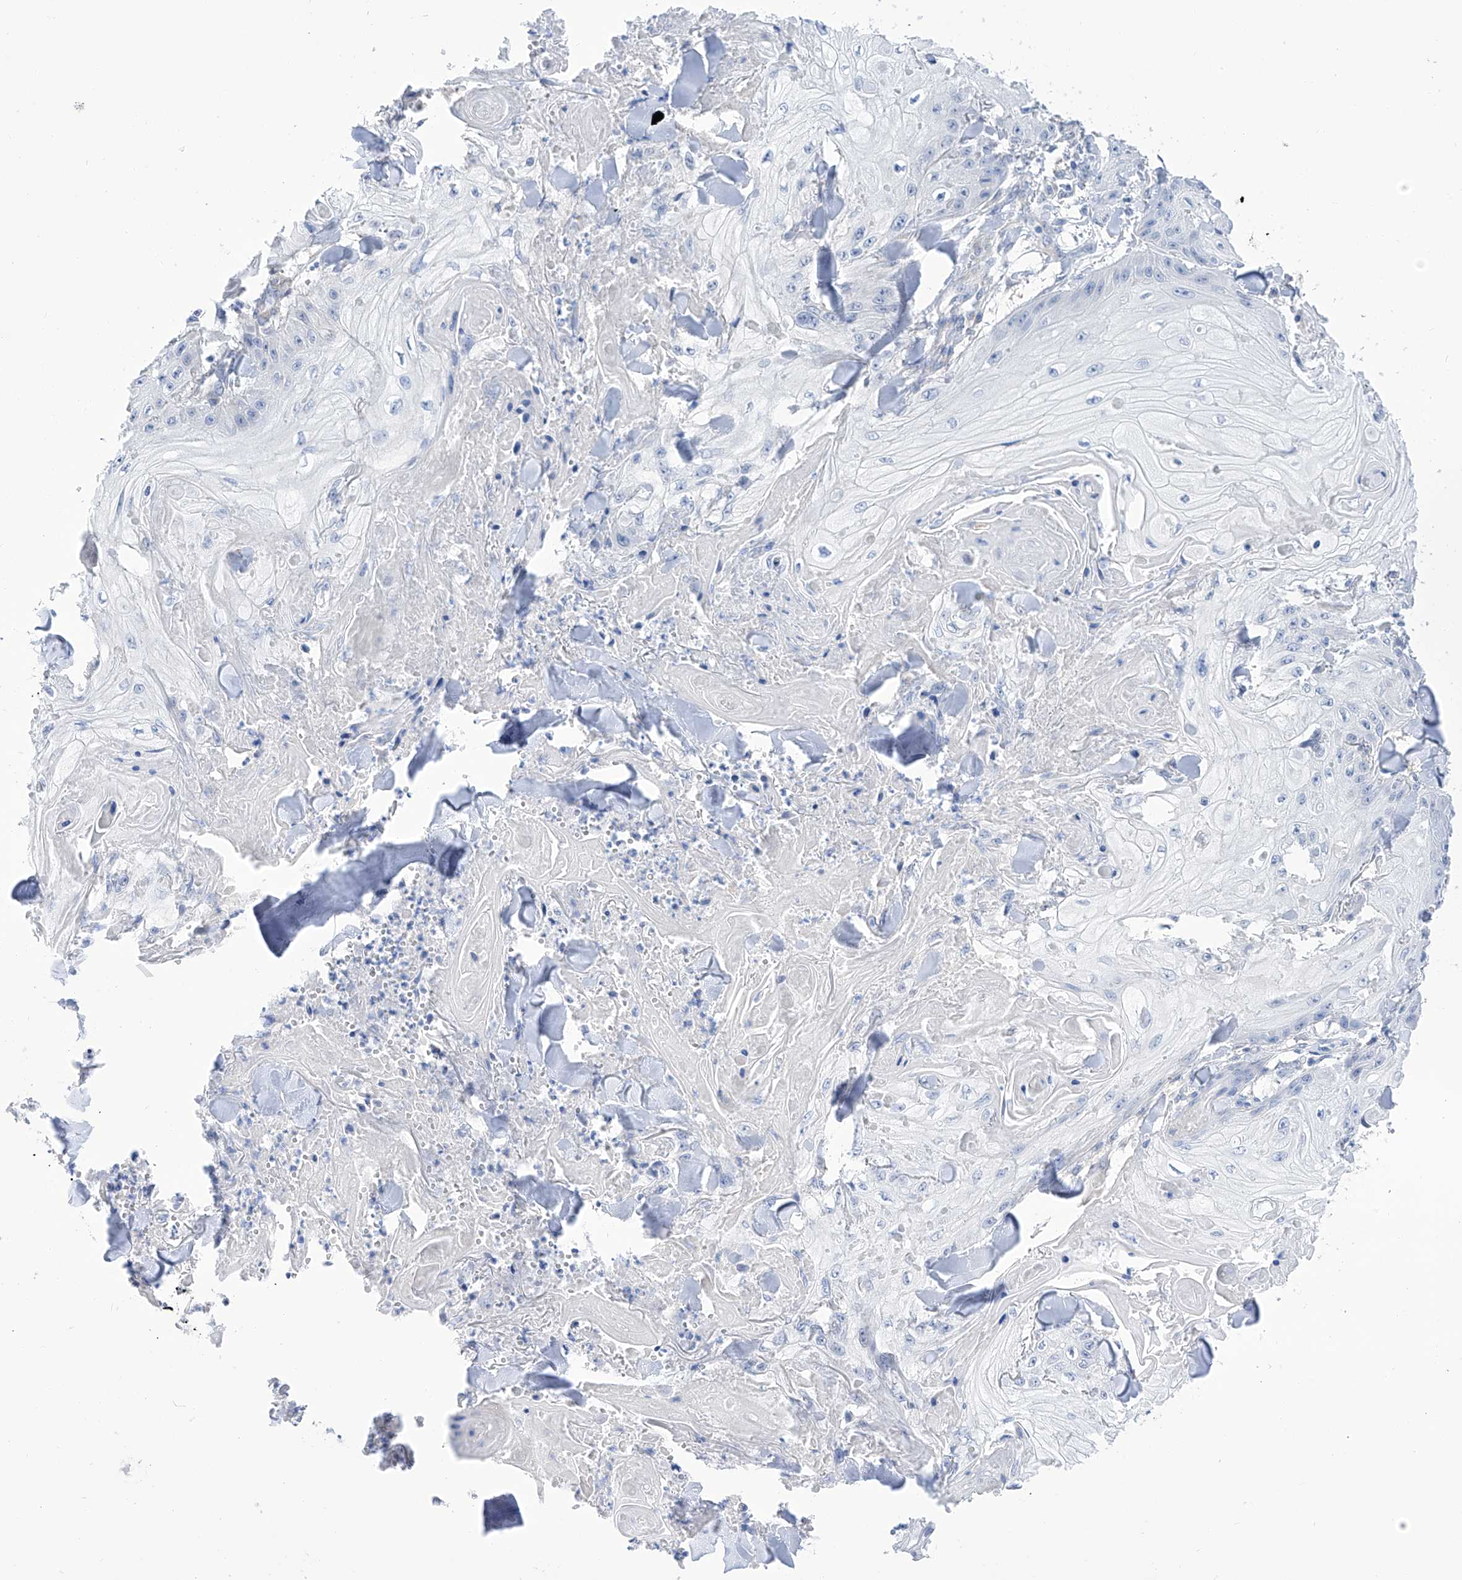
{"staining": {"intensity": "negative", "quantity": "none", "location": "none"}, "tissue": "skin cancer", "cell_type": "Tumor cells", "image_type": "cancer", "snomed": [{"axis": "morphology", "description": "Squamous cell carcinoma, NOS"}, {"axis": "topography", "description": "Skin"}], "caption": "A micrograph of human skin cancer is negative for staining in tumor cells. (DAB (3,3'-diaminobenzidine) IHC visualized using brightfield microscopy, high magnification).", "gene": "PGM3", "patient": {"sex": "male", "age": 74}}